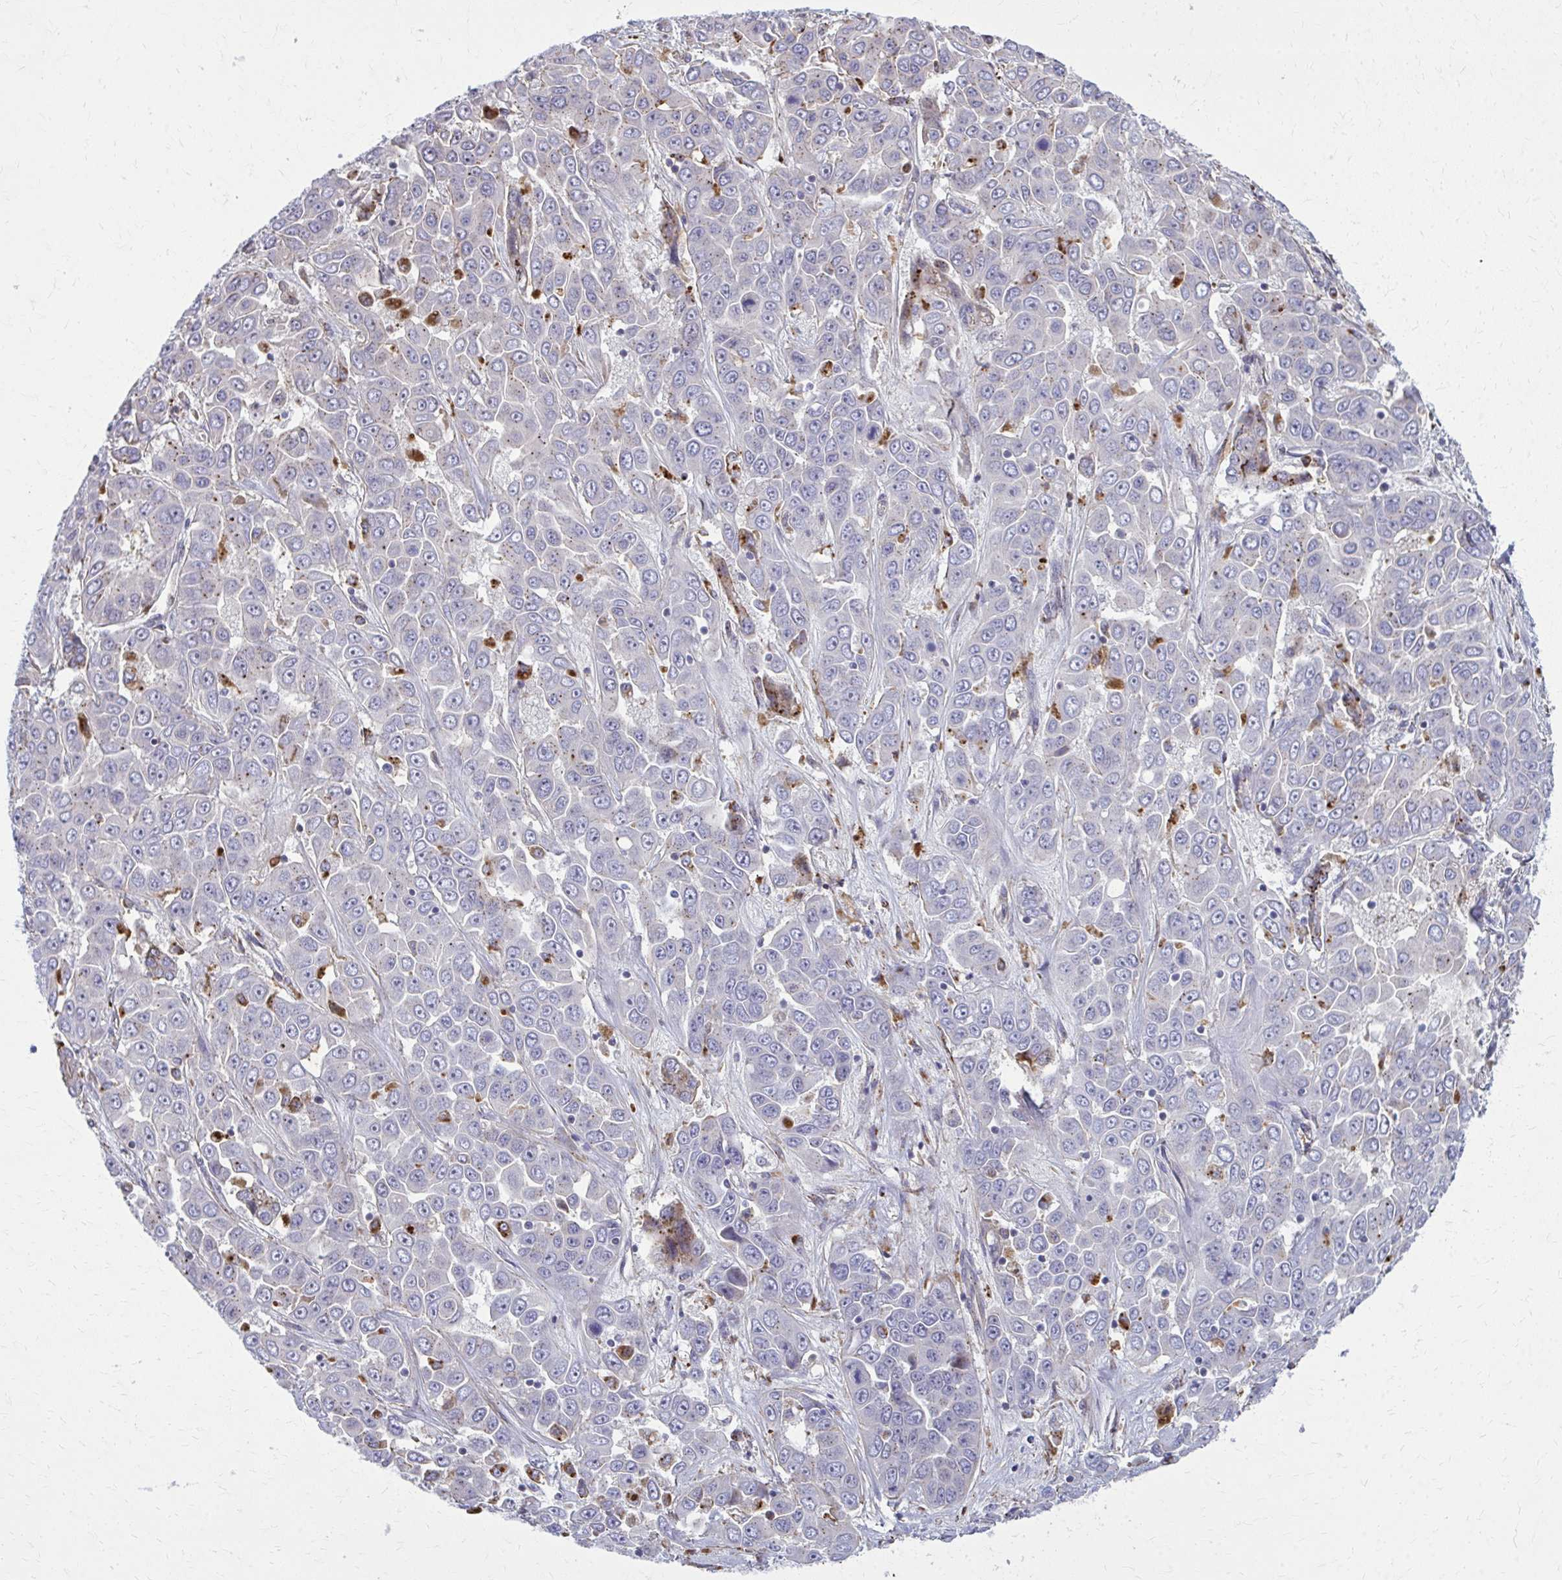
{"staining": {"intensity": "negative", "quantity": "none", "location": "none"}, "tissue": "liver cancer", "cell_type": "Tumor cells", "image_type": "cancer", "snomed": [{"axis": "morphology", "description": "Cholangiocarcinoma"}, {"axis": "topography", "description": "Liver"}], "caption": "Tumor cells show no significant staining in liver cholangiocarcinoma.", "gene": "LRRC4B", "patient": {"sex": "female", "age": 52}}